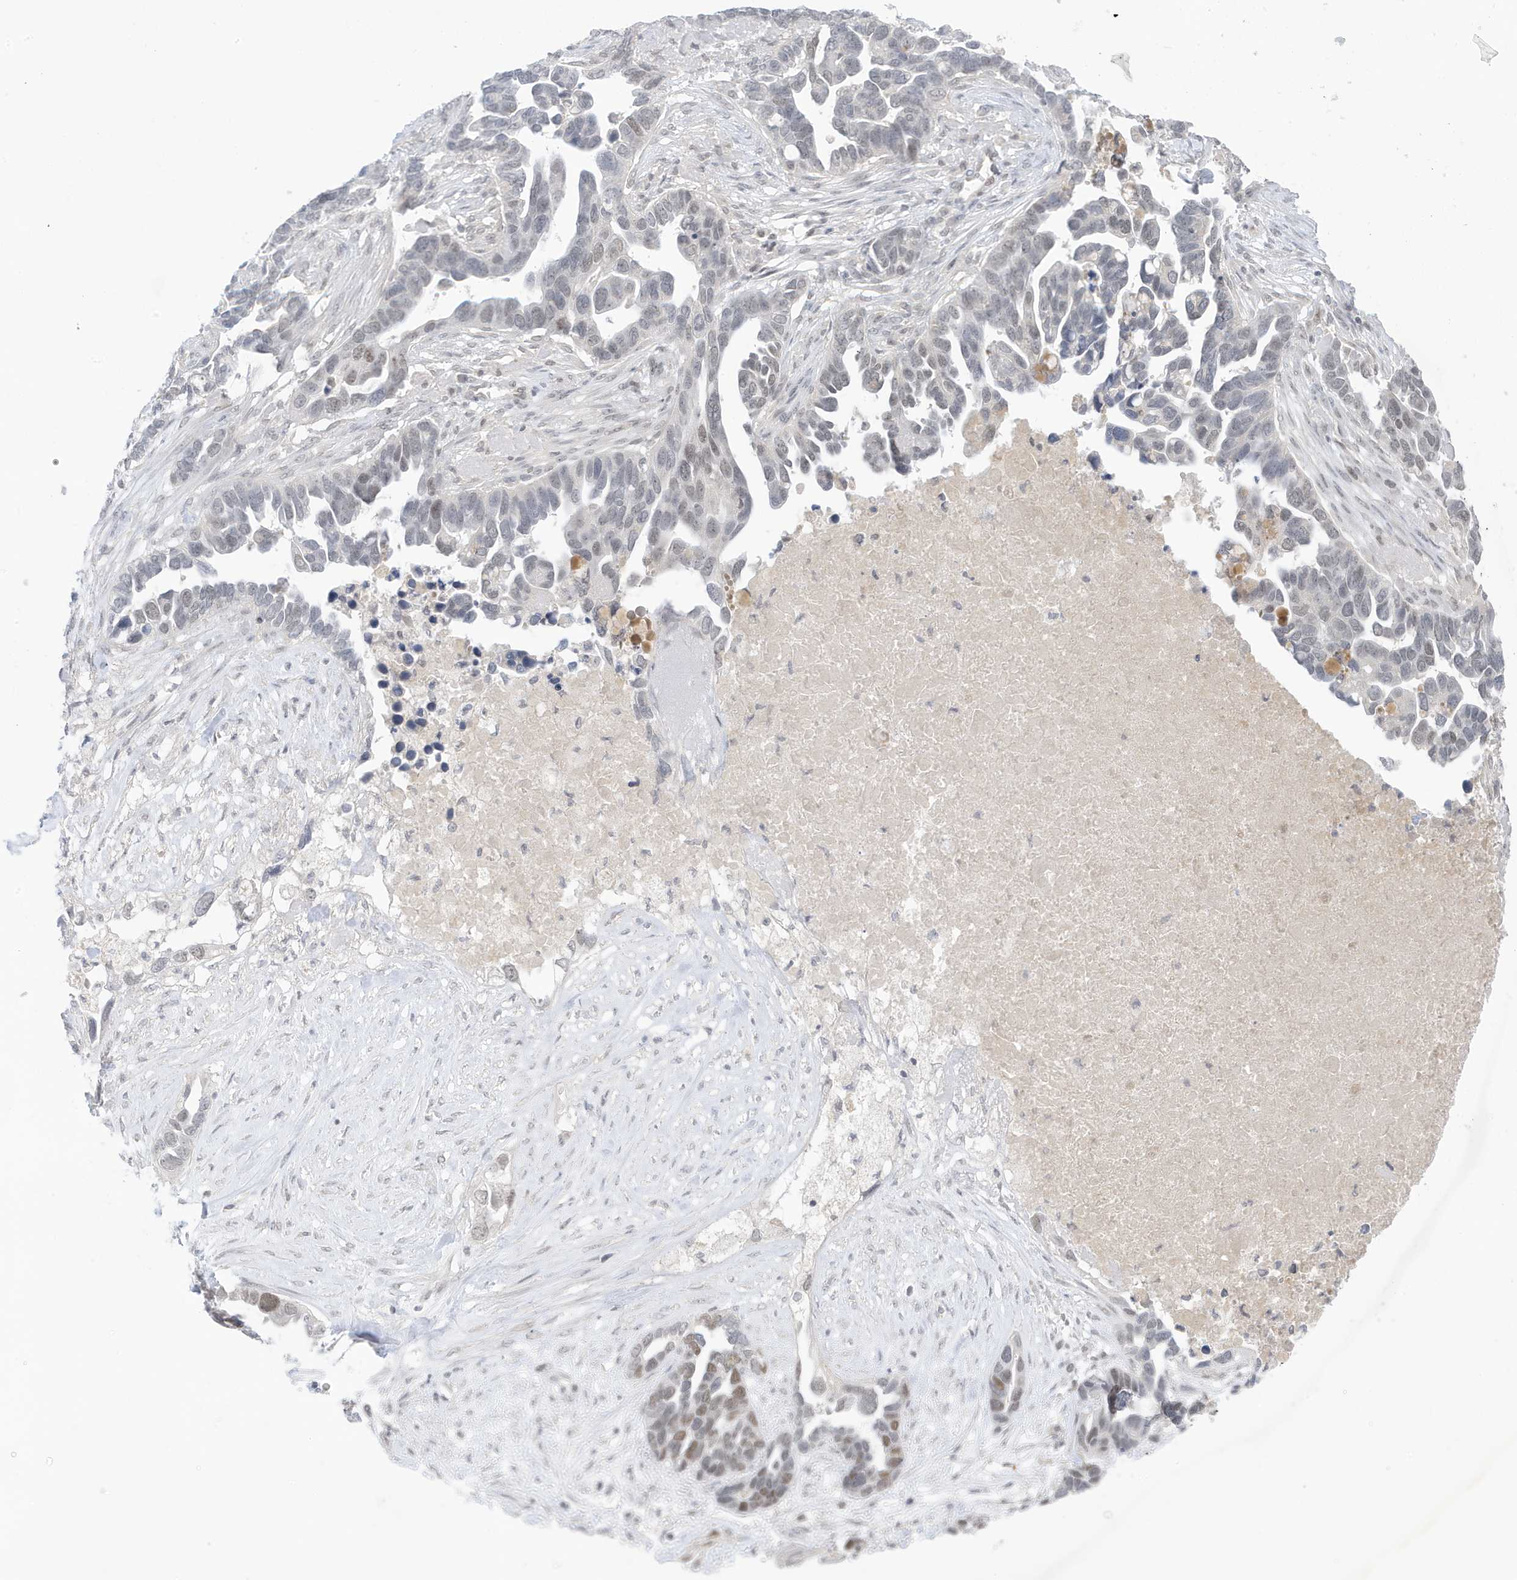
{"staining": {"intensity": "moderate", "quantity": "<25%", "location": "nuclear"}, "tissue": "ovarian cancer", "cell_type": "Tumor cells", "image_type": "cancer", "snomed": [{"axis": "morphology", "description": "Cystadenocarcinoma, serous, NOS"}, {"axis": "topography", "description": "Ovary"}], "caption": "A low amount of moderate nuclear expression is seen in about <25% of tumor cells in ovarian cancer tissue.", "gene": "MSL3", "patient": {"sex": "female", "age": 54}}